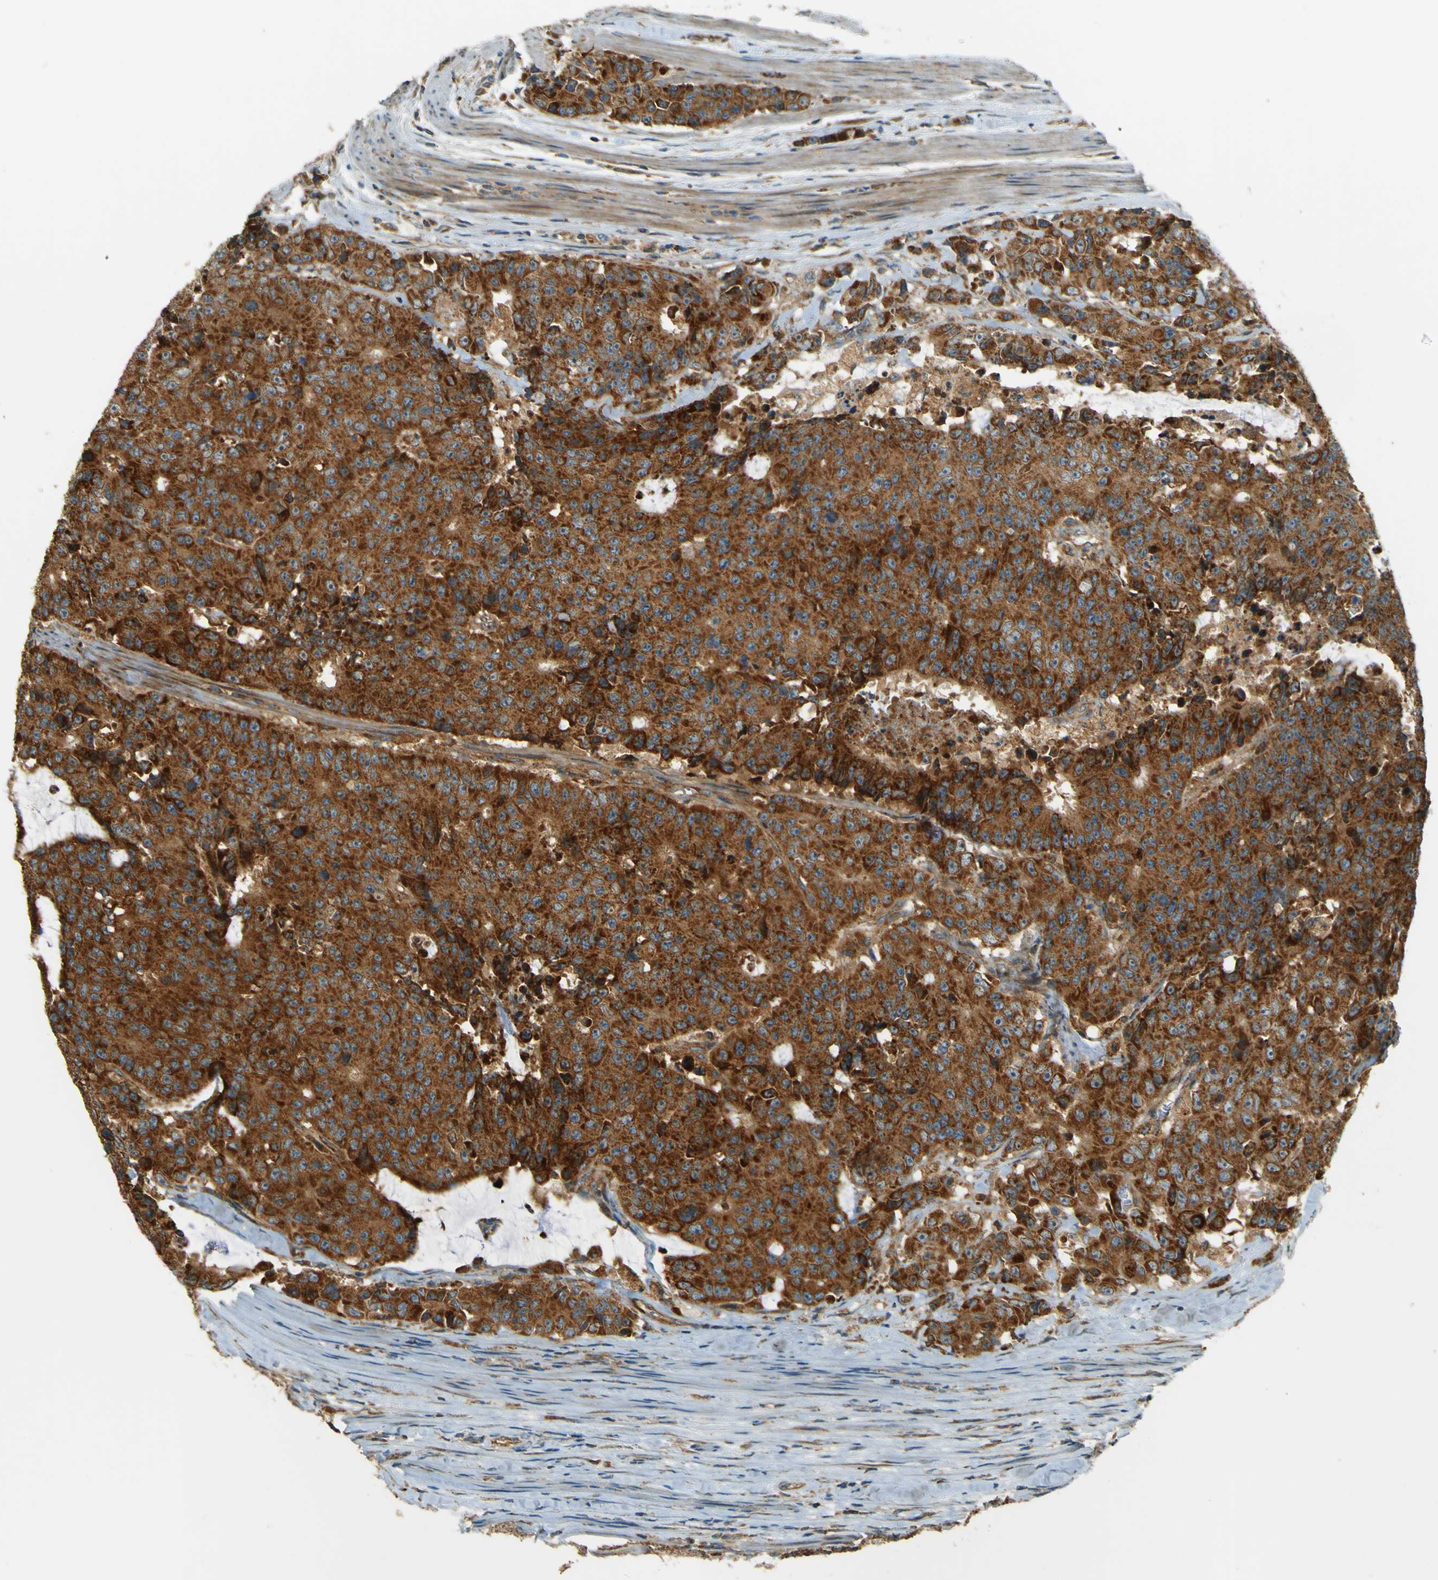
{"staining": {"intensity": "strong", "quantity": ">75%", "location": "cytoplasmic/membranous"}, "tissue": "colorectal cancer", "cell_type": "Tumor cells", "image_type": "cancer", "snomed": [{"axis": "morphology", "description": "Adenocarcinoma, NOS"}, {"axis": "topography", "description": "Colon"}], "caption": "The histopathology image shows a brown stain indicating the presence of a protein in the cytoplasmic/membranous of tumor cells in colorectal cancer (adenocarcinoma). (DAB IHC with brightfield microscopy, high magnification).", "gene": "DNAJC5", "patient": {"sex": "female", "age": 86}}